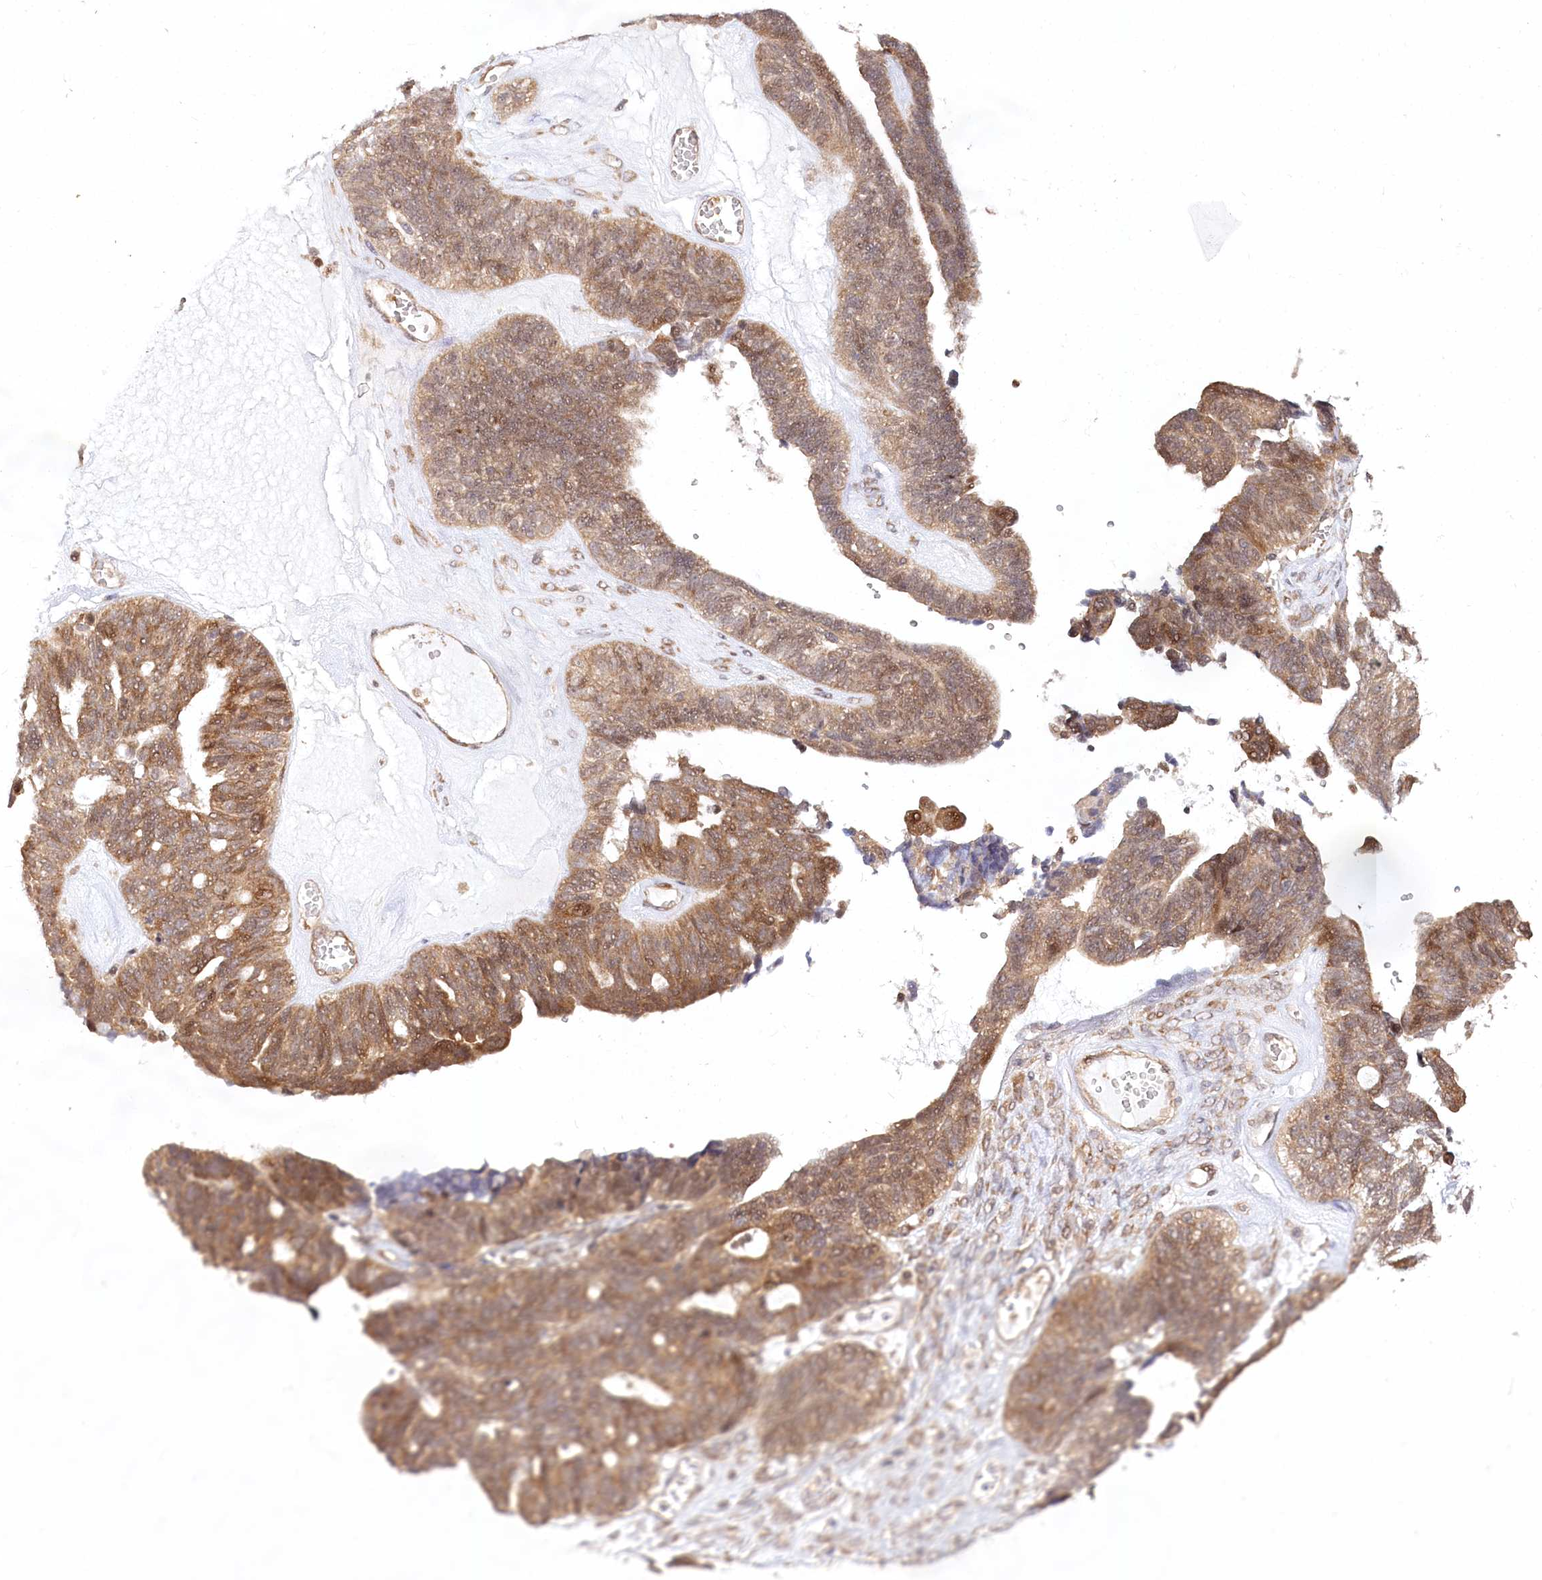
{"staining": {"intensity": "moderate", "quantity": ">75%", "location": "cytoplasmic/membranous"}, "tissue": "ovarian cancer", "cell_type": "Tumor cells", "image_type": "cancer", "snomed": [{"axis": "morphology", "description": "Cystadenocarcinoma, serous, NOS"}, {"axis": "topography", "description": "Ovary"}], "caption": "Serous cystadenocarcinoma (ovarian) stained with a brown dye reveals moderate cytoplasmic/membranous positive positivity in approximately >75% of tumor cells.", "gene": "CEP70", "patient": {"sex": "female", "age": 79}}